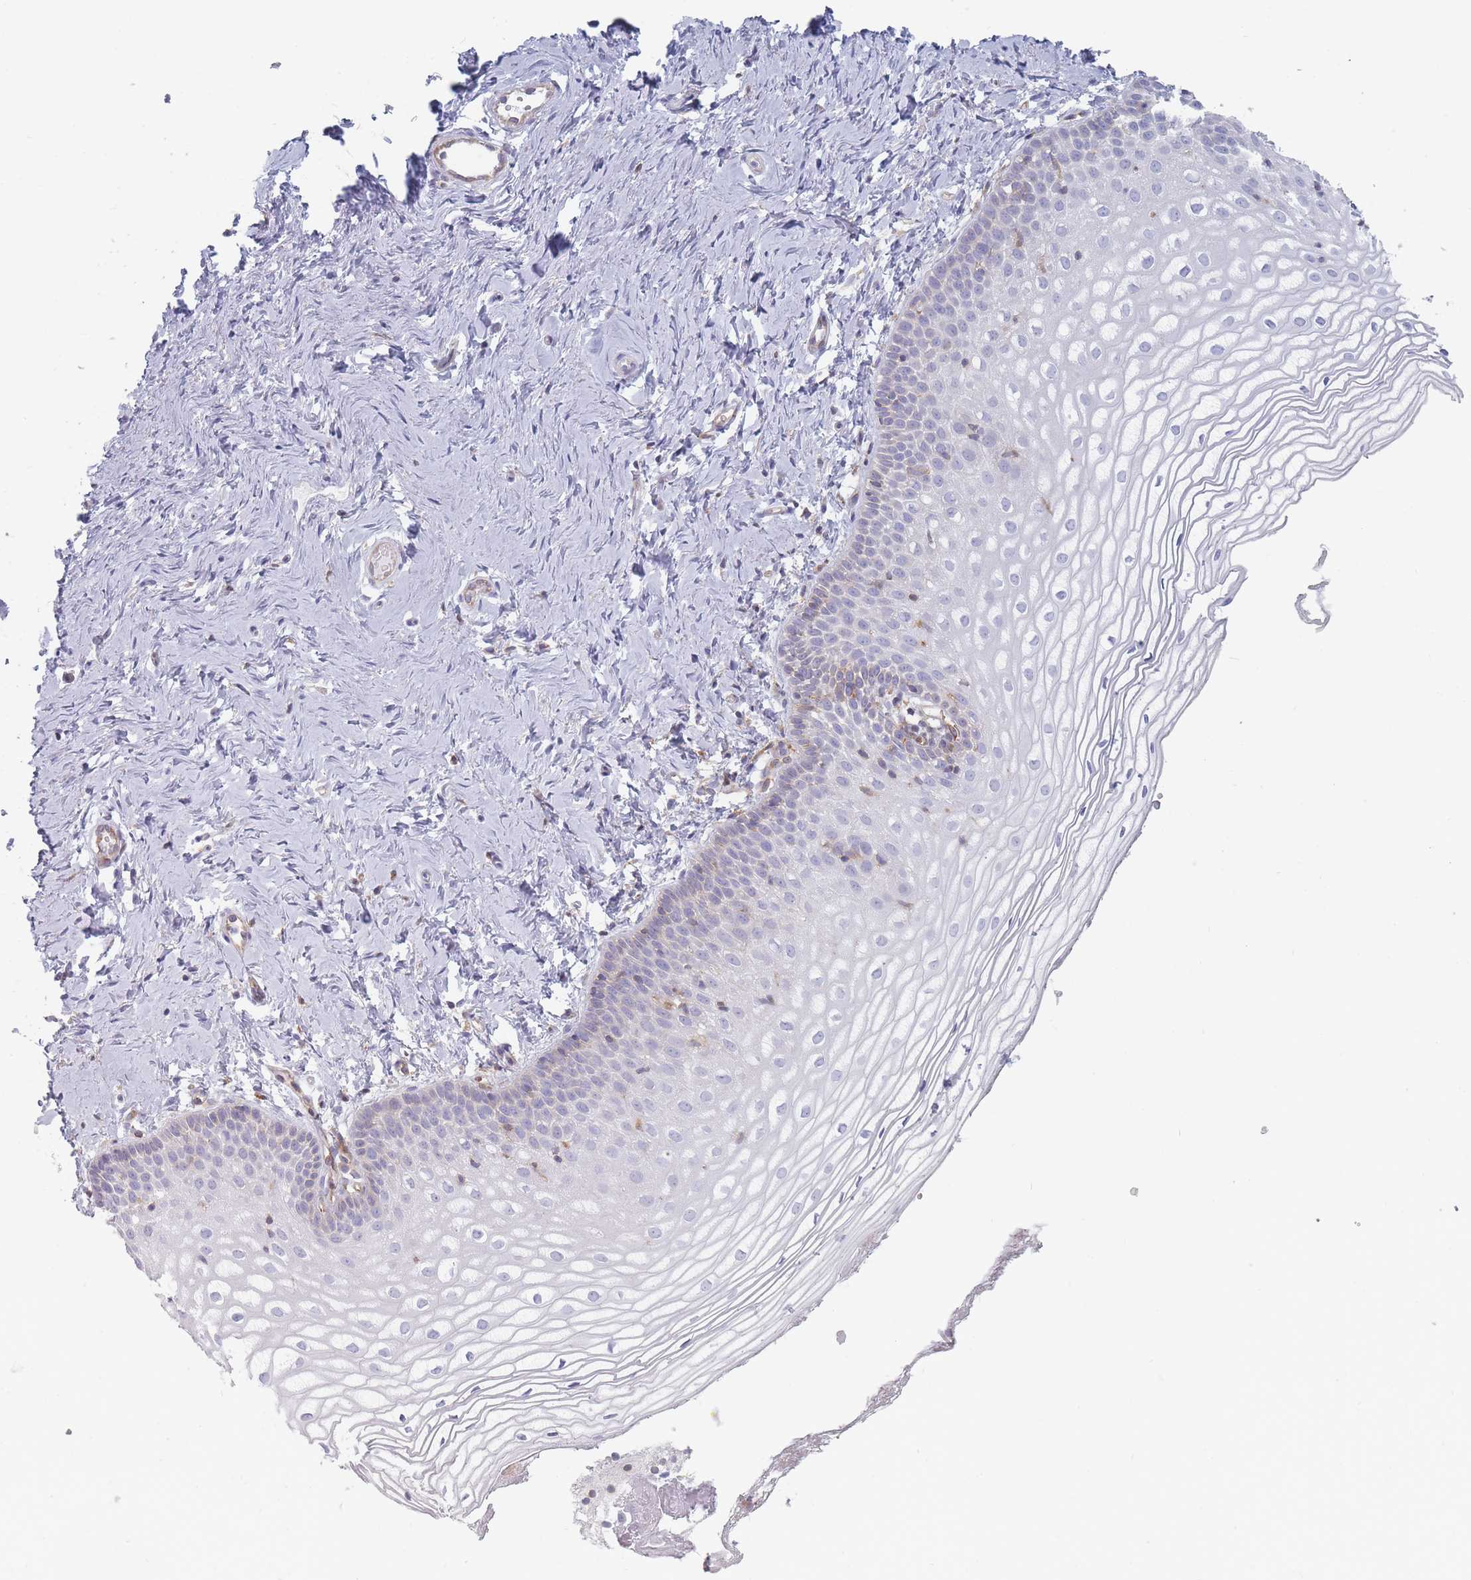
{"staining": {"intensity": "moderate", "quantity": "<25%", "location": "cytoplasmic/membranous"}, "tissue": "vagina", "cell_type": "Squamous epithelial cells", "image_type": "normal", "snomed": [{"axis": "morphology", "description": "Normal tissue, NOS"}, {"axis": "topography", "description": "Vagina"}], "caption": "Benign vagina was stained to show a protein in brown. There is low levels of moderate cytoplasmic/membranous positivity in approximately <25% of squamous epithelial cells.", "gene": "MAP1S", "patient": {"sex": "female", "age": 56}}